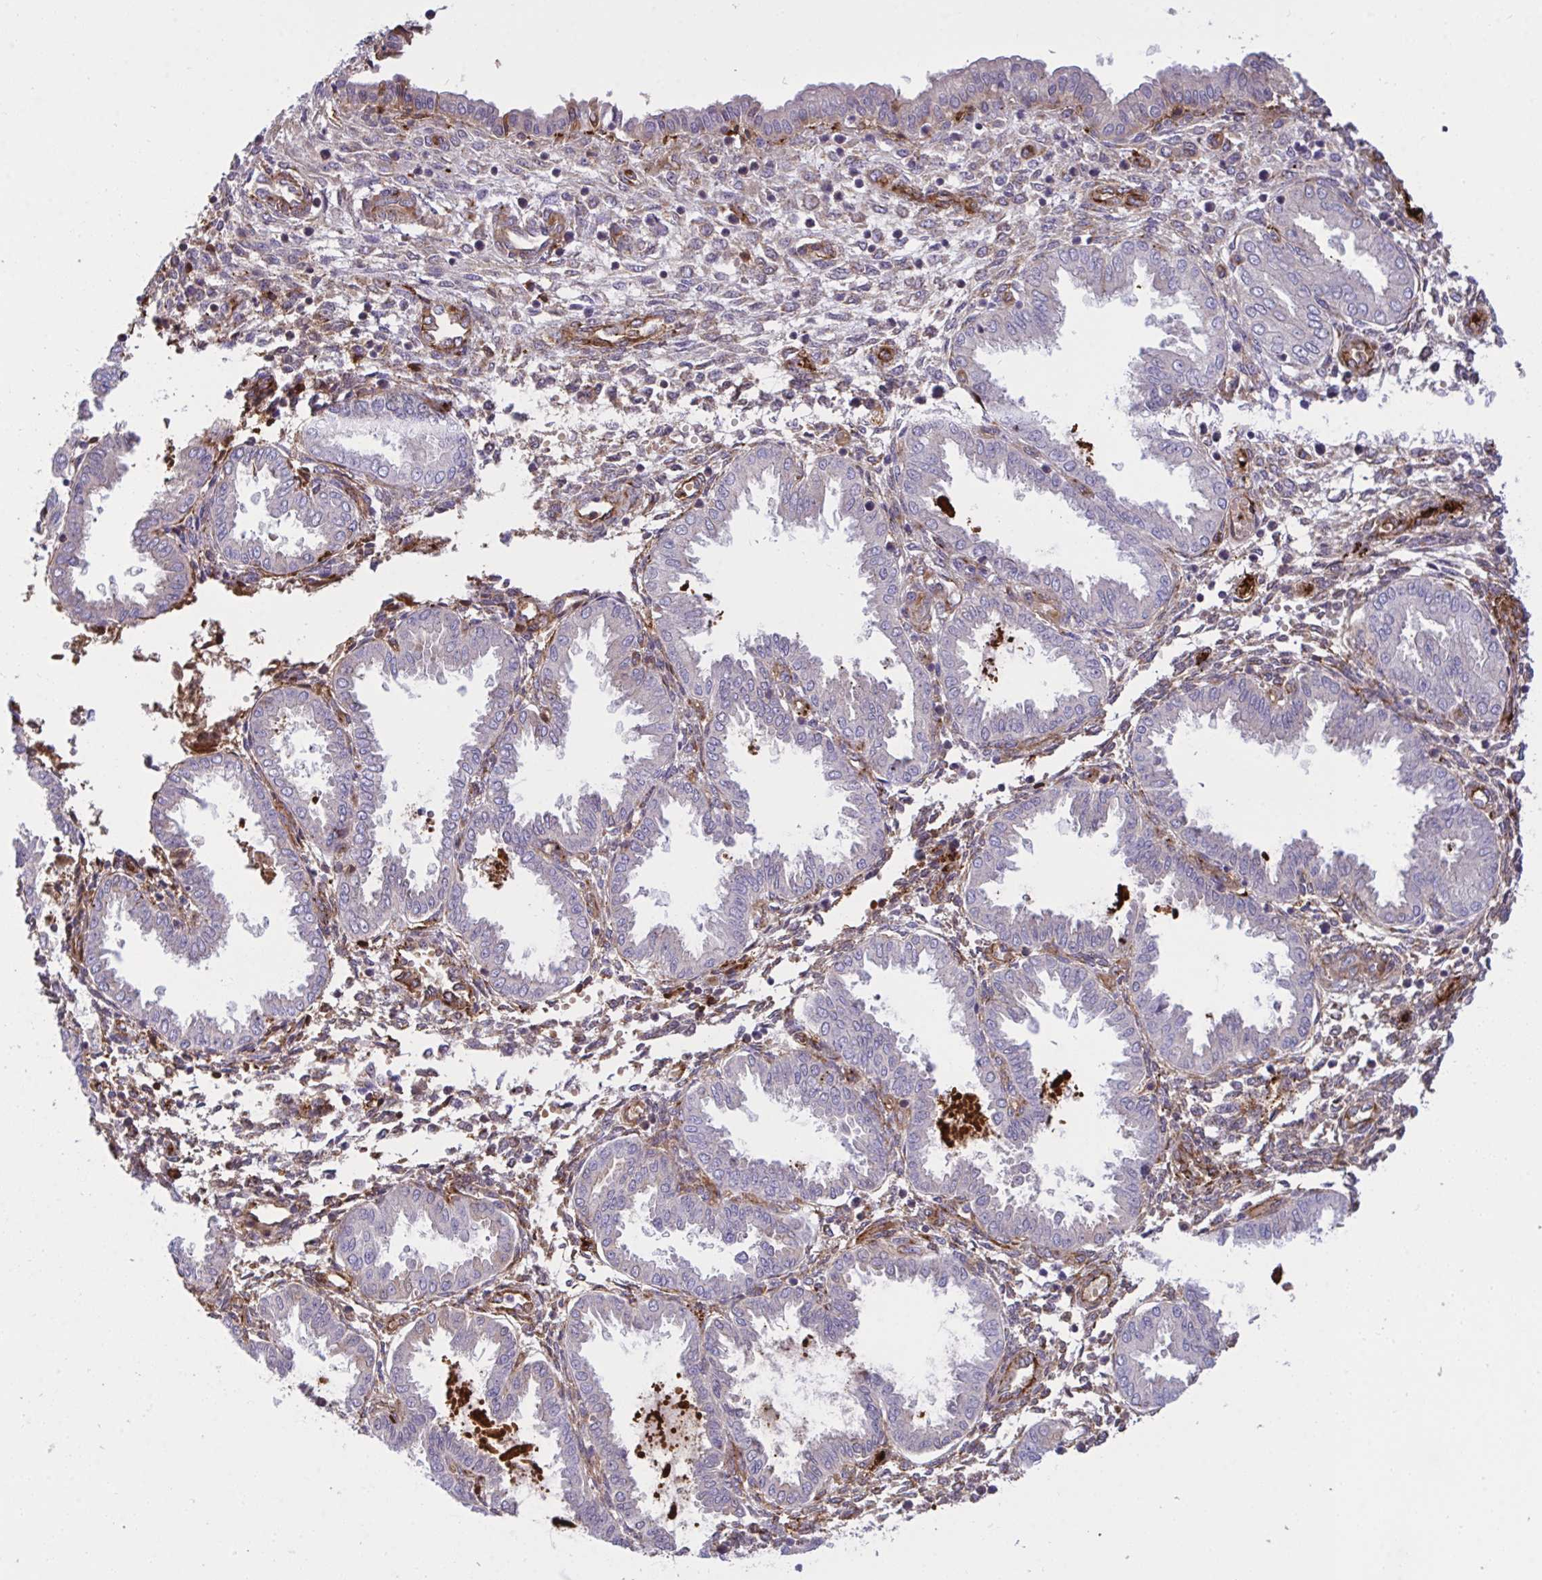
{"staining": {"intensity": "moderate", "quantity": "<25%", "location": "cytoplasmic/membranous"}, "tissue": "endometrium", "cell_type": "Cells in endometrial stroma", "image_type": "normal", "snomed": [{"axis": "morphology", "description": "Normal tissue, NOS"}, {"axis": "topography", "description": "Endometrium"}], "caption": "Endometrium stained for a protein displays moderate cytoplasmic/membranous positivity in cells in endometrial stroma. (DAB = brown stain, brightfield microscopy at high magnification).", "gene": "F2", "patient": {"sex": "female", "age": 33}}